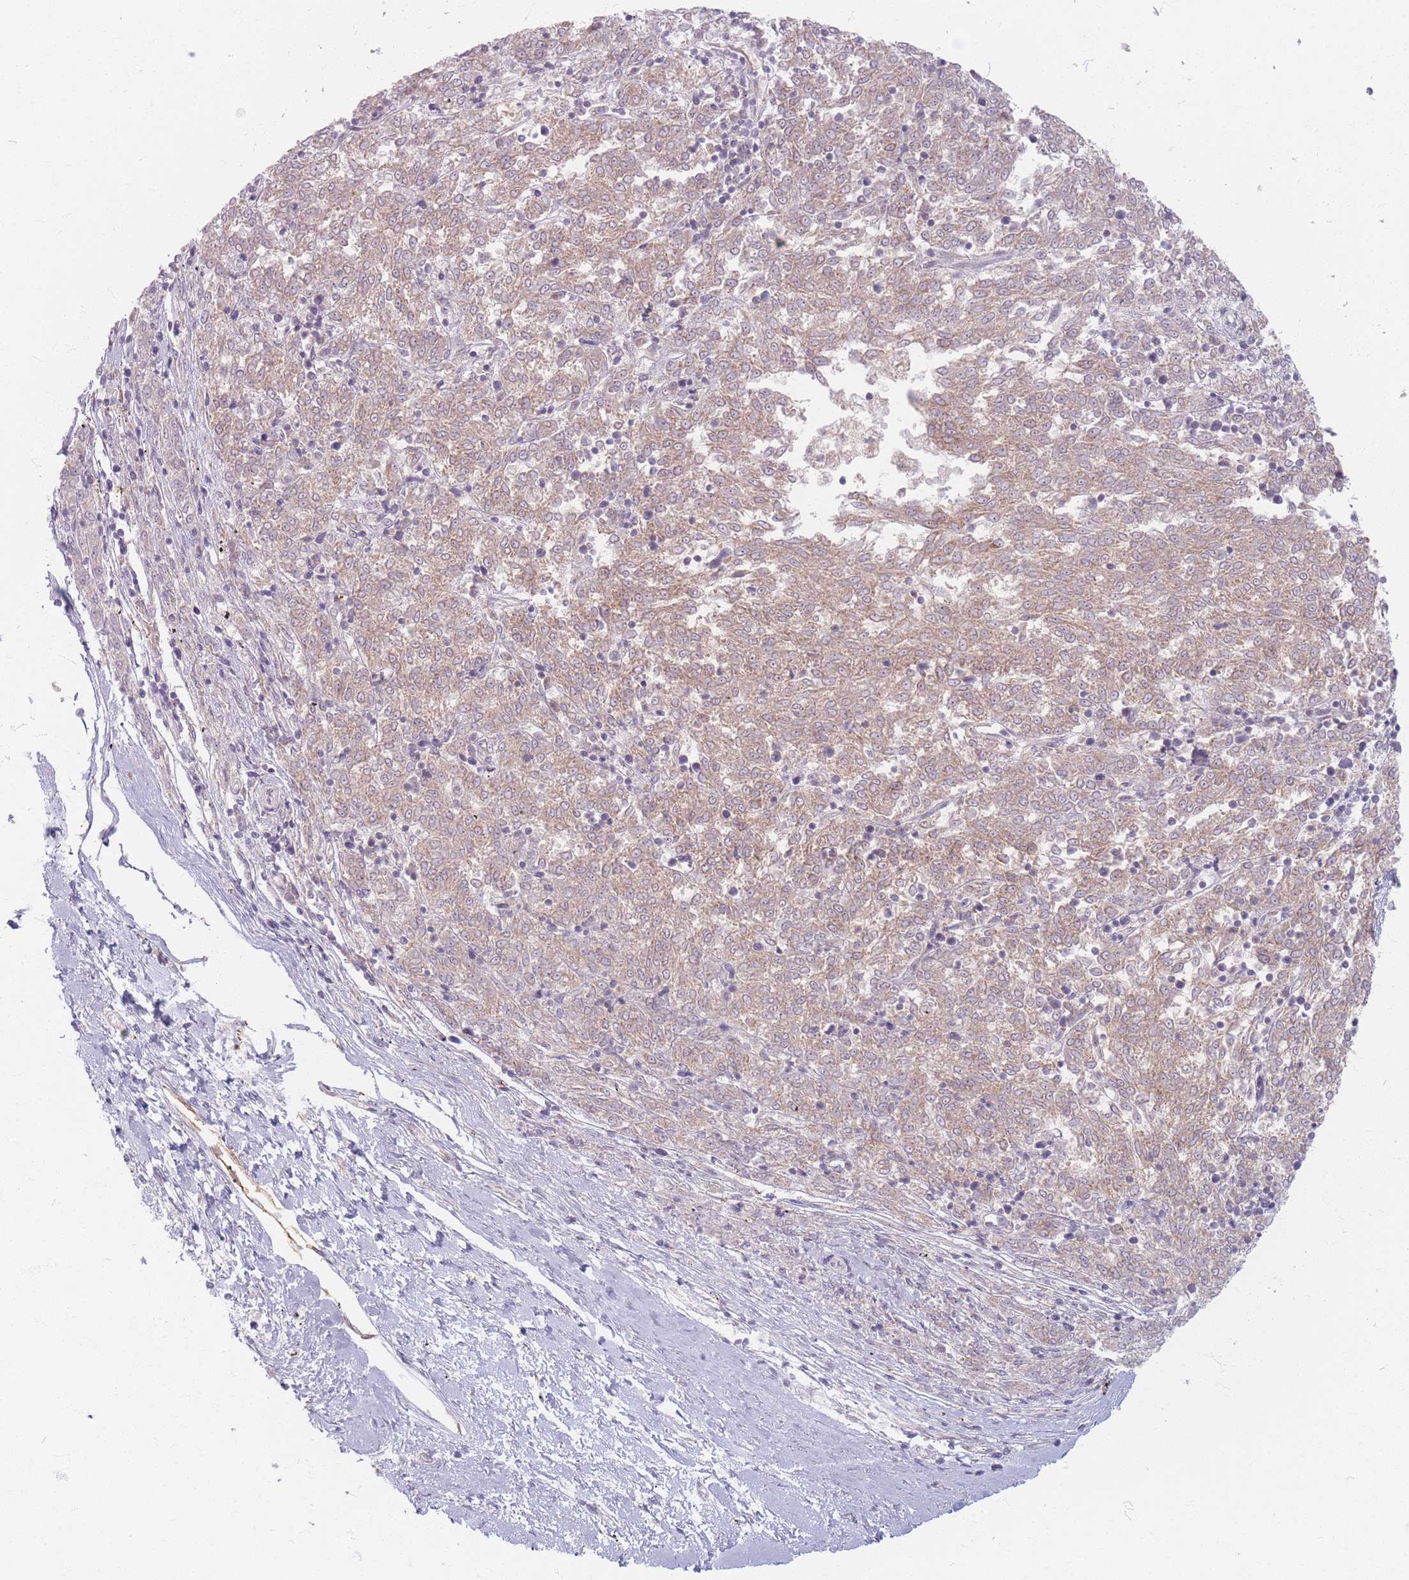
{"staining": {"intensity": "weak", "quantity": ">75%", "location": "cytoplasmic/membranous"}, "tissue": "melanoma", "cell_type": "Tumor cells", "image_type": "cancer", "snomed": [{"axis": "morphology", "description": "Malignant melanoma, NOS"}, {"axis": "topography", "description": "Skin"}], "caption": "An IHC image of tumor tissue is shown. Protein staining in brown labels weak cytoplasmic/membranous positivity in malignant melanoma within tumor cells.", "gene": "CHCHD7", "patient": {"sex": "female", "age": 72}}